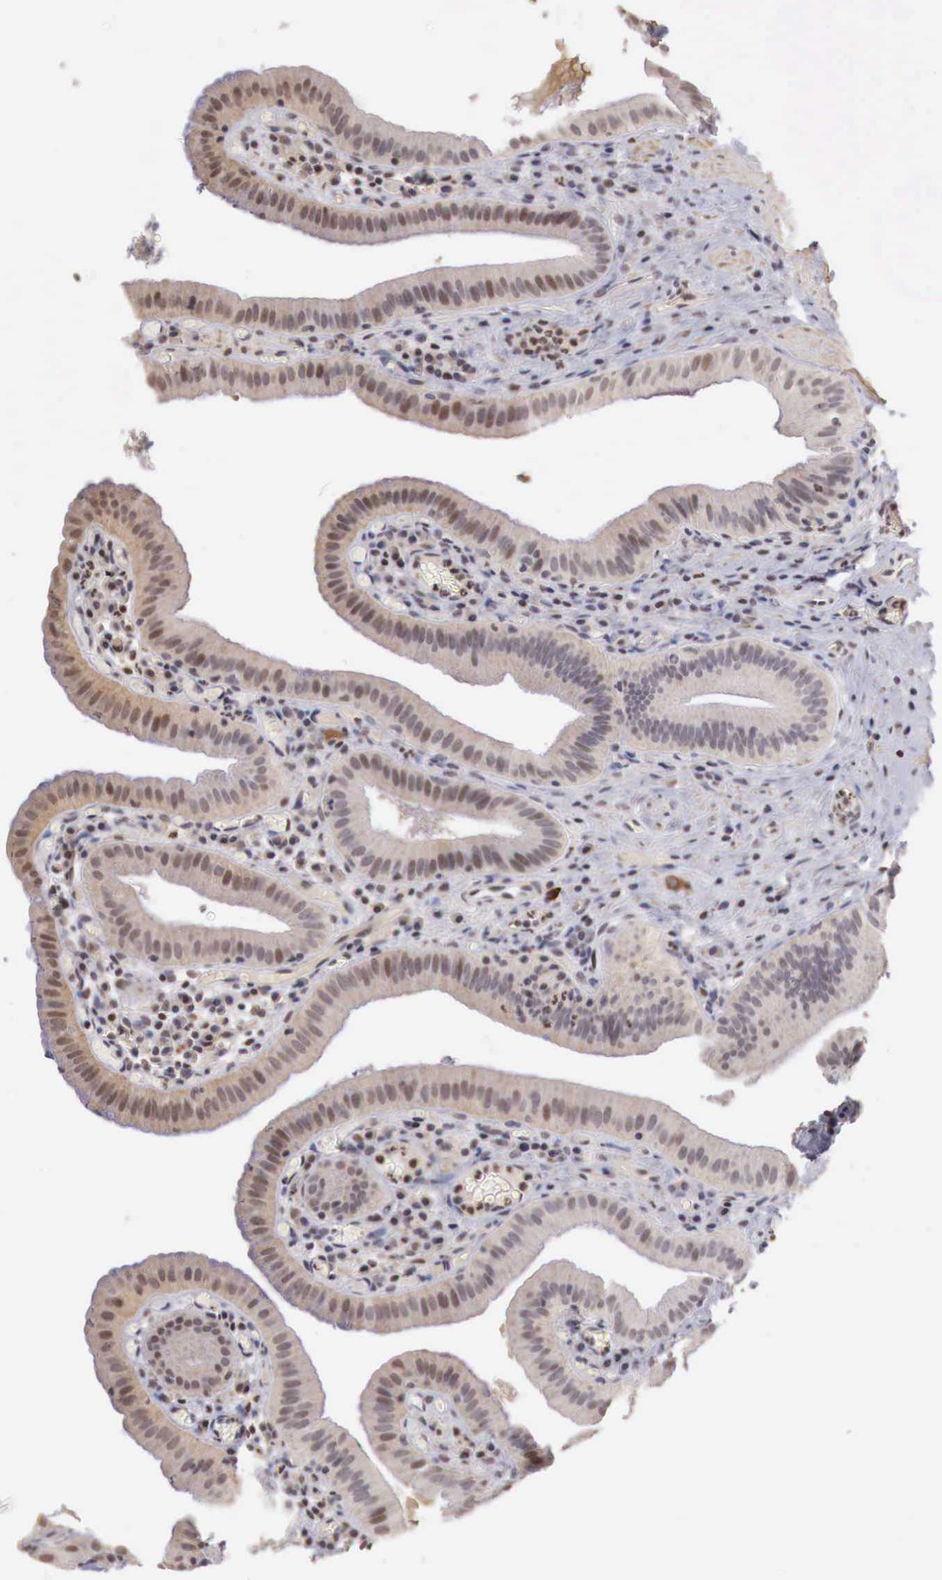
{"staining": {"intensity": "weak", "quantity": ">75%", "location": "cytoplasmic/membranous"}, "tissue": "gallbladder", "cell_type": "Glandular cells", "image_type": "normal", "snomed": [{"axis": "morphology", "description": "Normal tissue, NOS"}, {"axis": "topography", "description": "Gallbladder"}], "caption": "Gallbladder stained with a brown dye demonstrates weak cytoplasmic/membranous positive staining in about >75% of glandular cells.", "gene": "TBC1D9", "patient": {"sex": "female", "age": 76}}